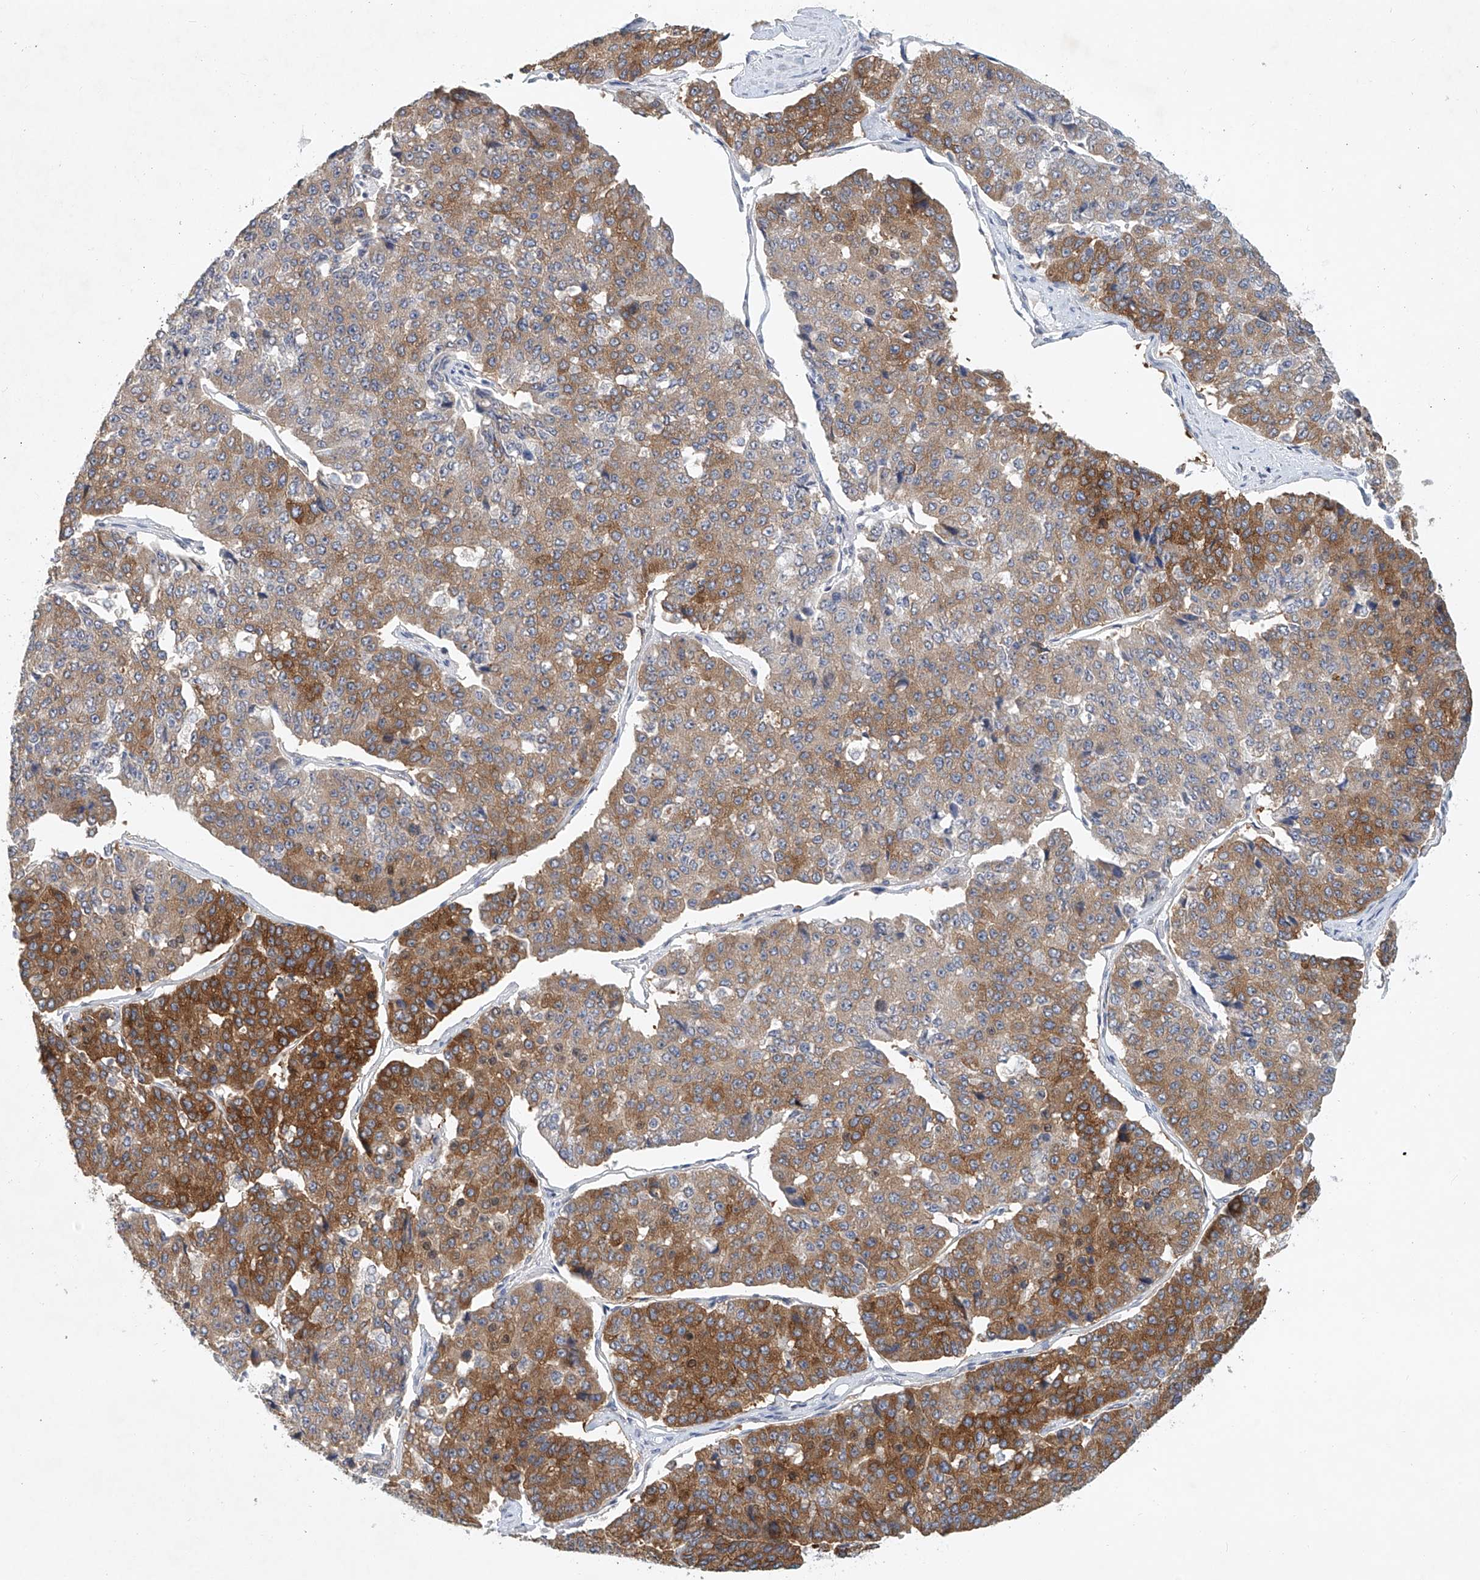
{"staining": {"intensity": "strong", "quantity": "25%-75%", "location": "cytoplasmic/membranous"}, "tissue": "pancreatic cancer", "cell_type": "Tumor cells", "image_type": "cancer", "snomed": [{"axis": "morphology", "description": "Adenocarcinoma, NOS"}, {"axis": "topography", "description": "Pancreas"}], "caption": "Immunohistochemical staining of human pancreatic cancer (adenocarcinoma) demonstrates high levels of strong cytoplasmic/membranous protein staining in approximately 25%-75% of tumor cells.", "gene": "CARMIL1", "patient": {"sex": "male", "age": 50}}